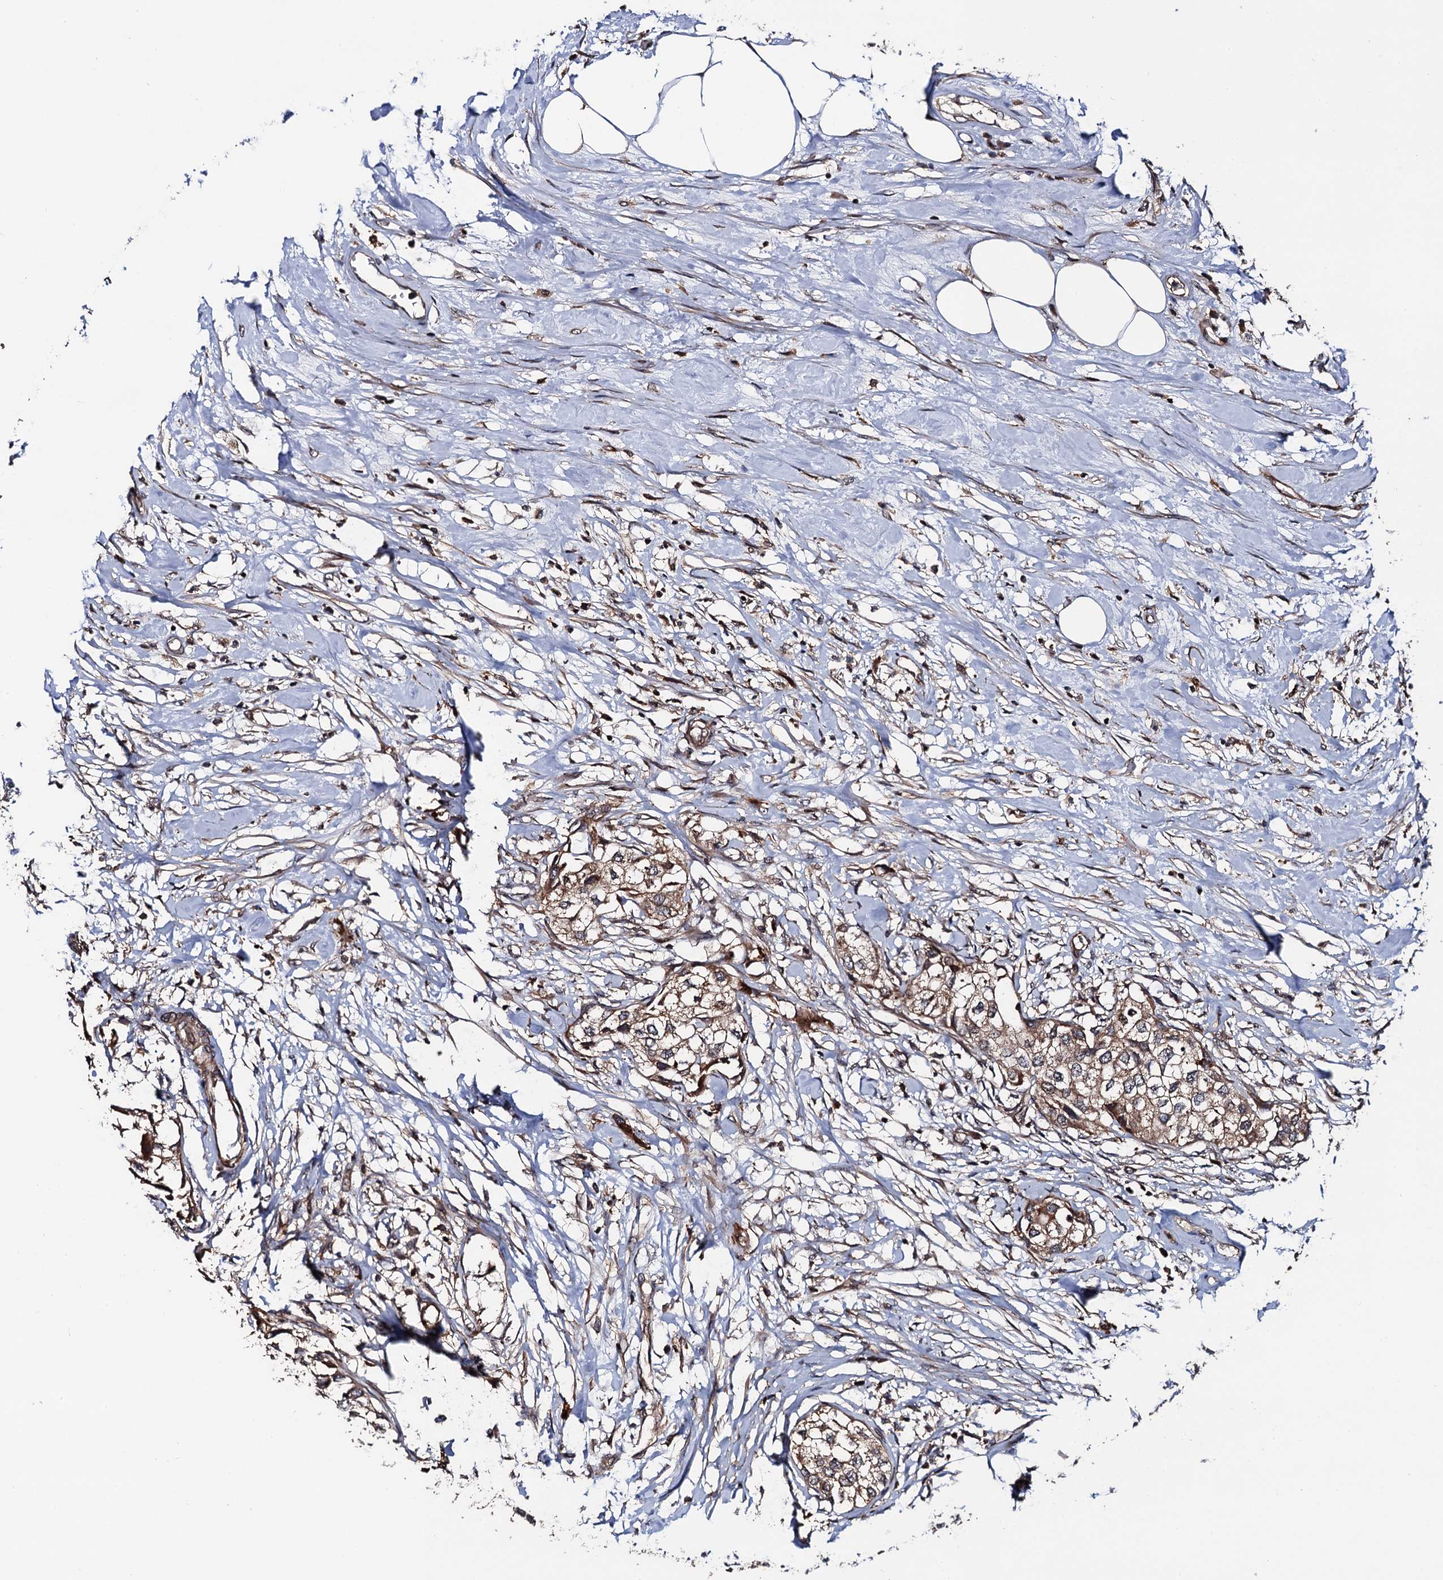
{"staining": {"intensity": "moderate", "quantity": ">75%", "location": "cytoplasmic/membranous"}, "tissue": "urothelial cancer", "cell_type": "Tumor cells", "image_type": "cancer", "snomed": [{"axis": "morphology", "description": "Urothelial carcinoma, High grade"}, {"axis": "topography", "description": "Urinary bladder"}], "caption": "A medium amount of moderate cytoplasmic/membranous expression is seen in approximately >75% of tumor cells in urothelial carcinoma (high-grade) tissue.", "gene": "BORA", "patient": {"sex": "male", "age": 64}}